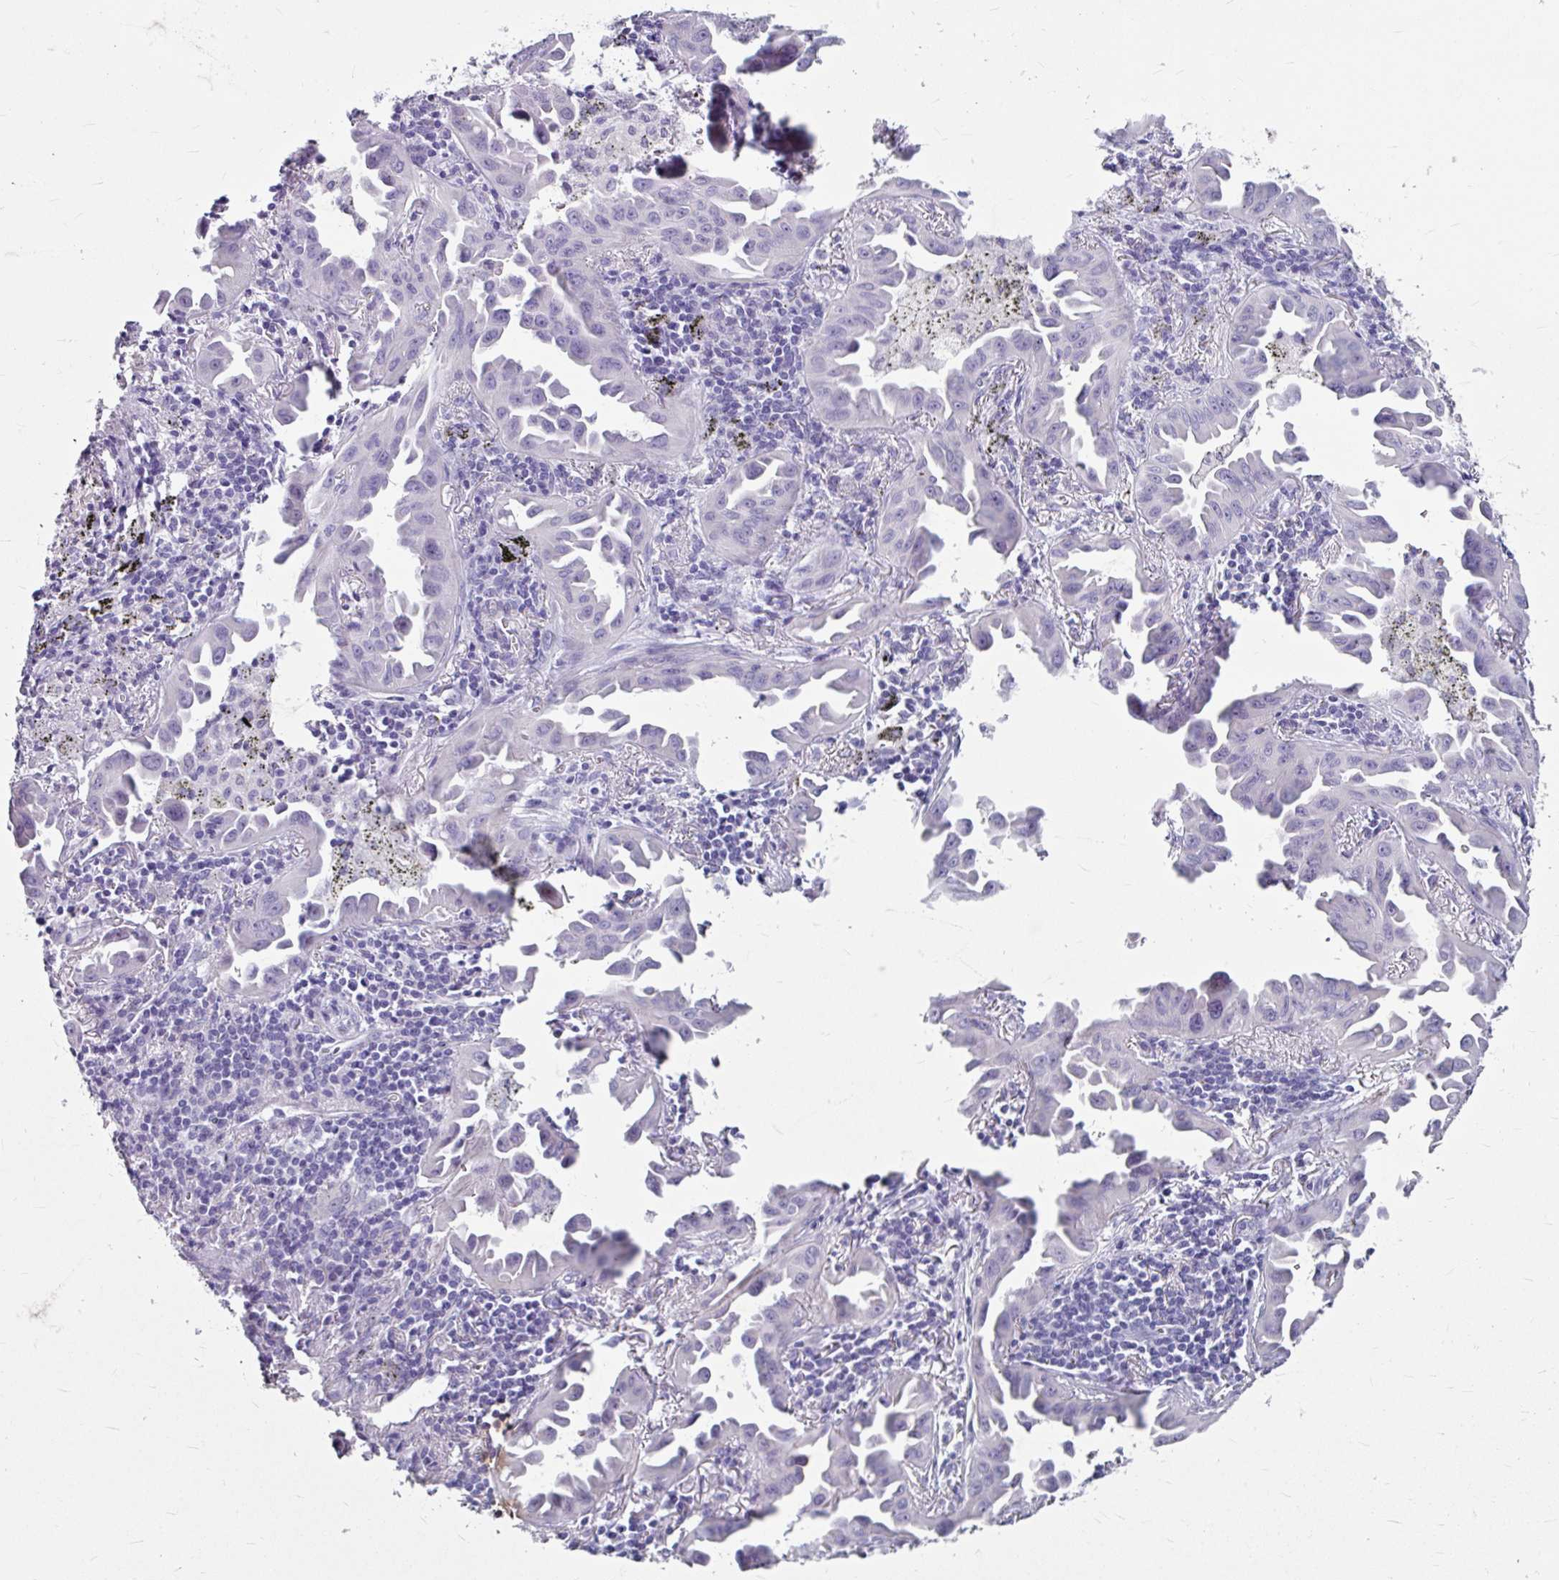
{"staining": {"intensity": "negative", "quantity": "none", "location": "none"}, "tissue": "lung cancer", "cell_type": "Tumor cells", "image_type": "cancer", "snomed": [{"axis": "morphology", "description": "Adenocarcinoma, NOS"}, {"axis": "topography", "description": "Lung"}], "caption": "The image exhibits no significant expression in tumor cells of adenocarcinoma (lung).", "gene": "ANKRD1", "patient": {"sex": "male", "age": 68}}